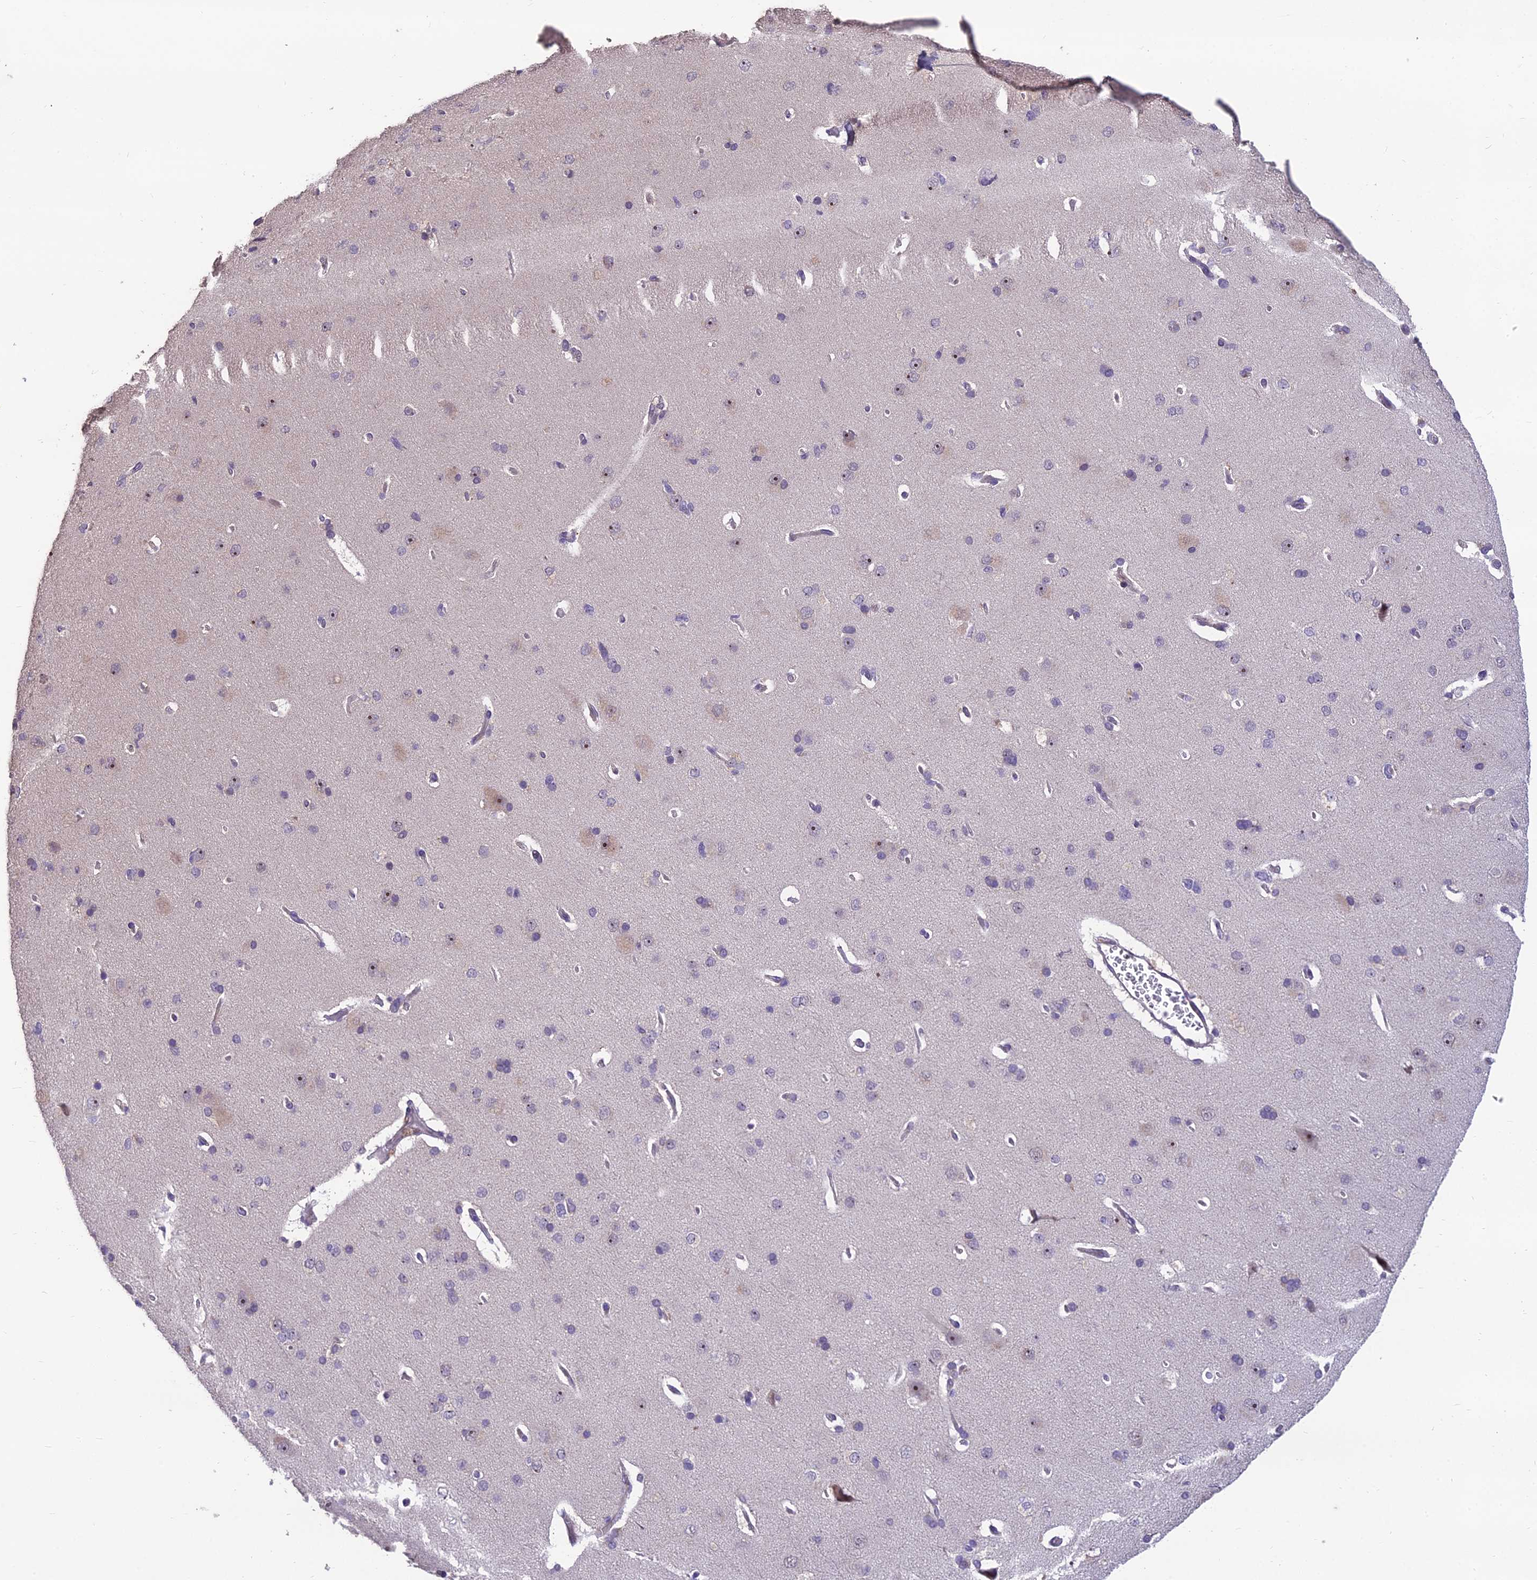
{"staining": {"intensity": "negative", "quantity": "none", "location": "none"}, "tissue": "cerebral cortex", "cell_type": "Endothelial cells", "image_type": "normal", "snomed": [{"axis": "morphology", "description": "Normal tissue, NOS"}, {"axis": "topography", "description": "Cerebral cortex"}], "caption": "Human cerebral cortex stained for a protein using immunohistochemistry (IHC) reveals no positivity in endothelial cells.", "gene": "ZNF333", "patient": {"sex": "male", "age": 62}}